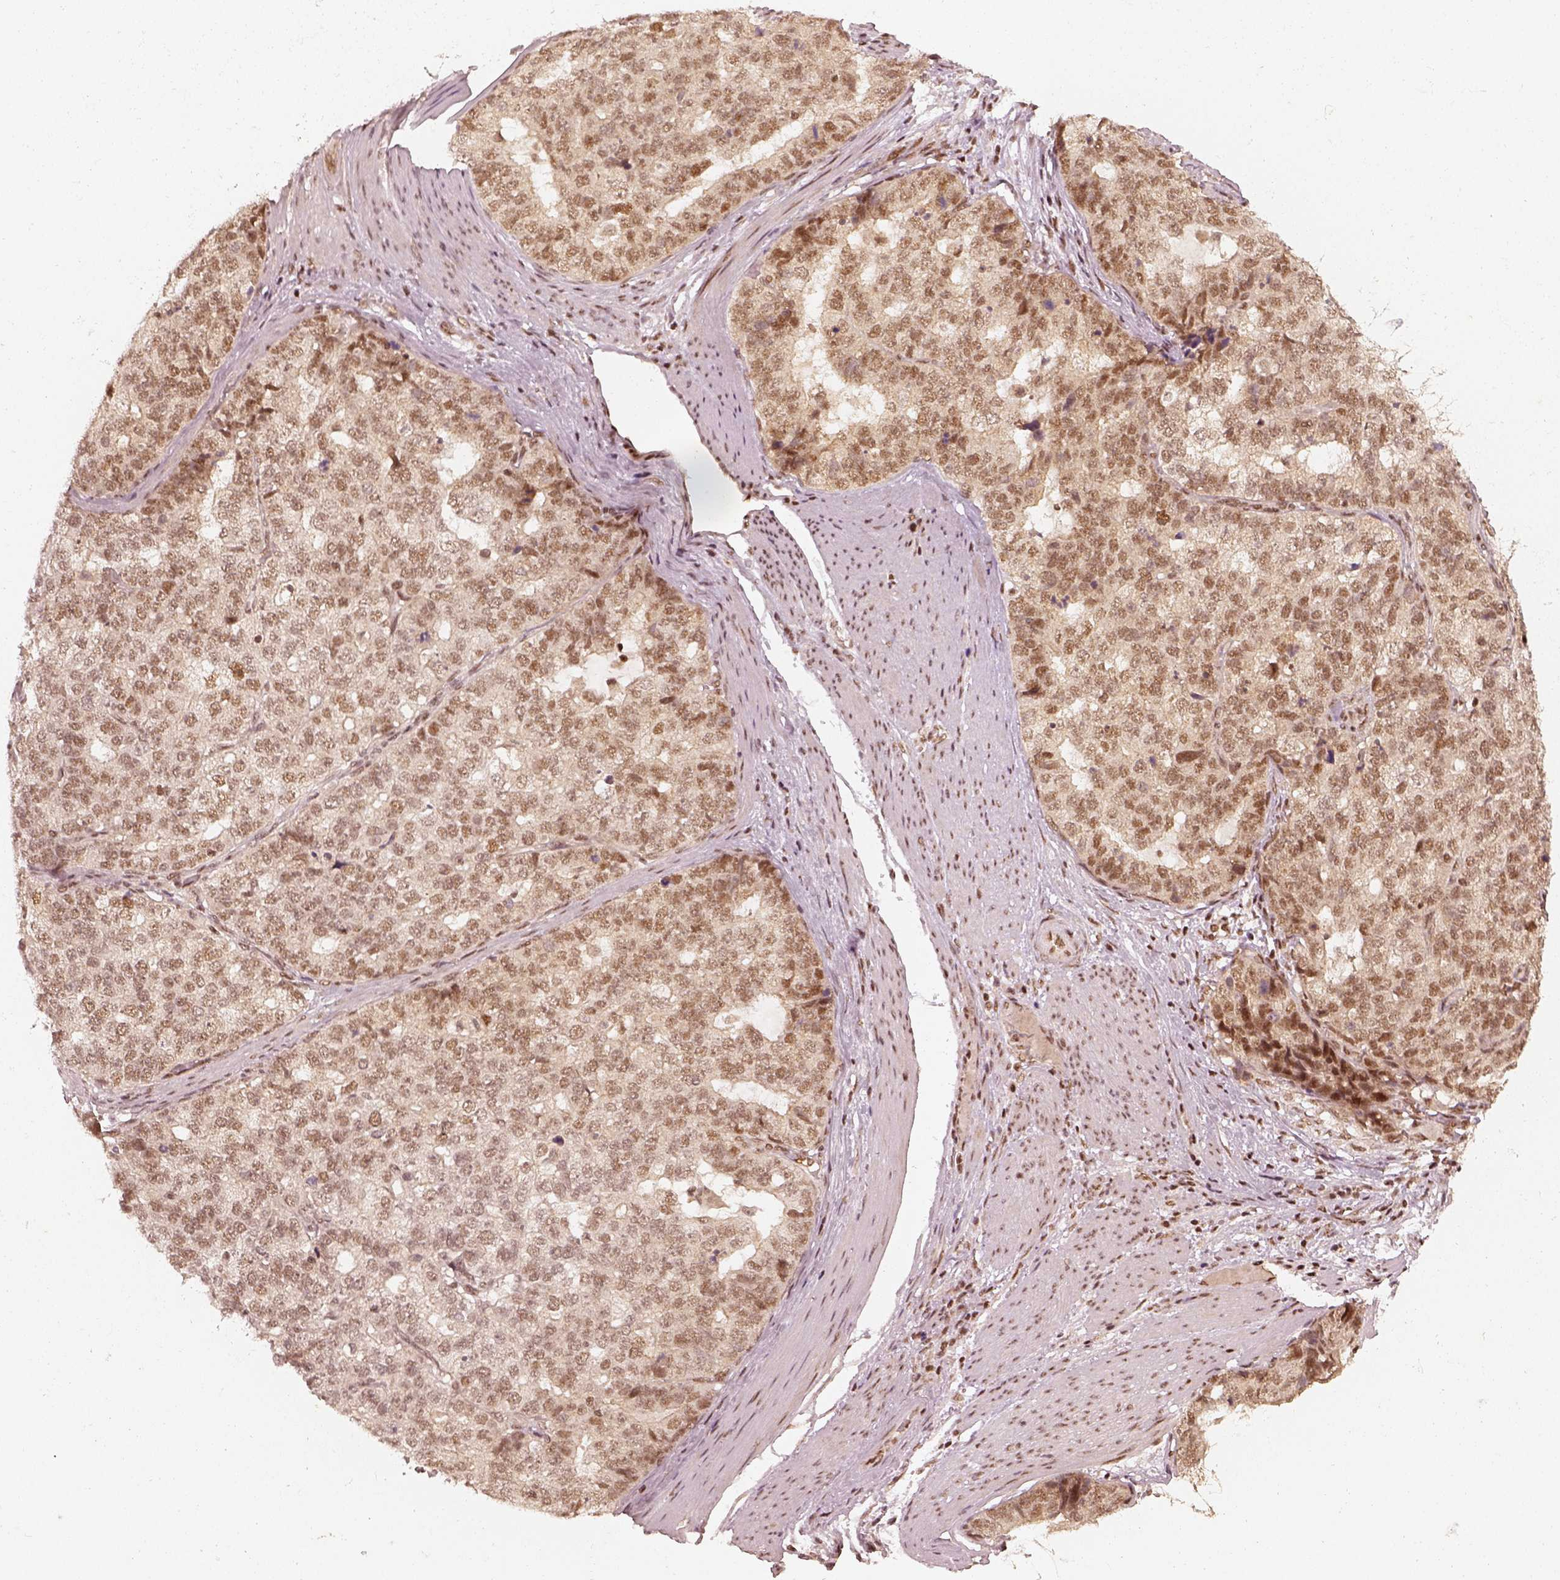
{"staining": {"intensity": "weak", "quantity": "25%-75%", "location": "nuclear"}, "tissue": "stomach cancer", "cell_type": "Tumor cells", "image_type": "cancer", "snomed": [{"axis": "morphology", "description": "Adenocarcinoma, NOS"}, {"axis": "topography", "description": "Stomach"}], "caption": "DAB immunohistochemical staining of stomach cancer (adenocarcinoma) displays weak nuclear protein positivity in approximately 25%-75% of tumor cells.", "gene": "GMEB2", "patient": {"sex": "male", "age": 69}}